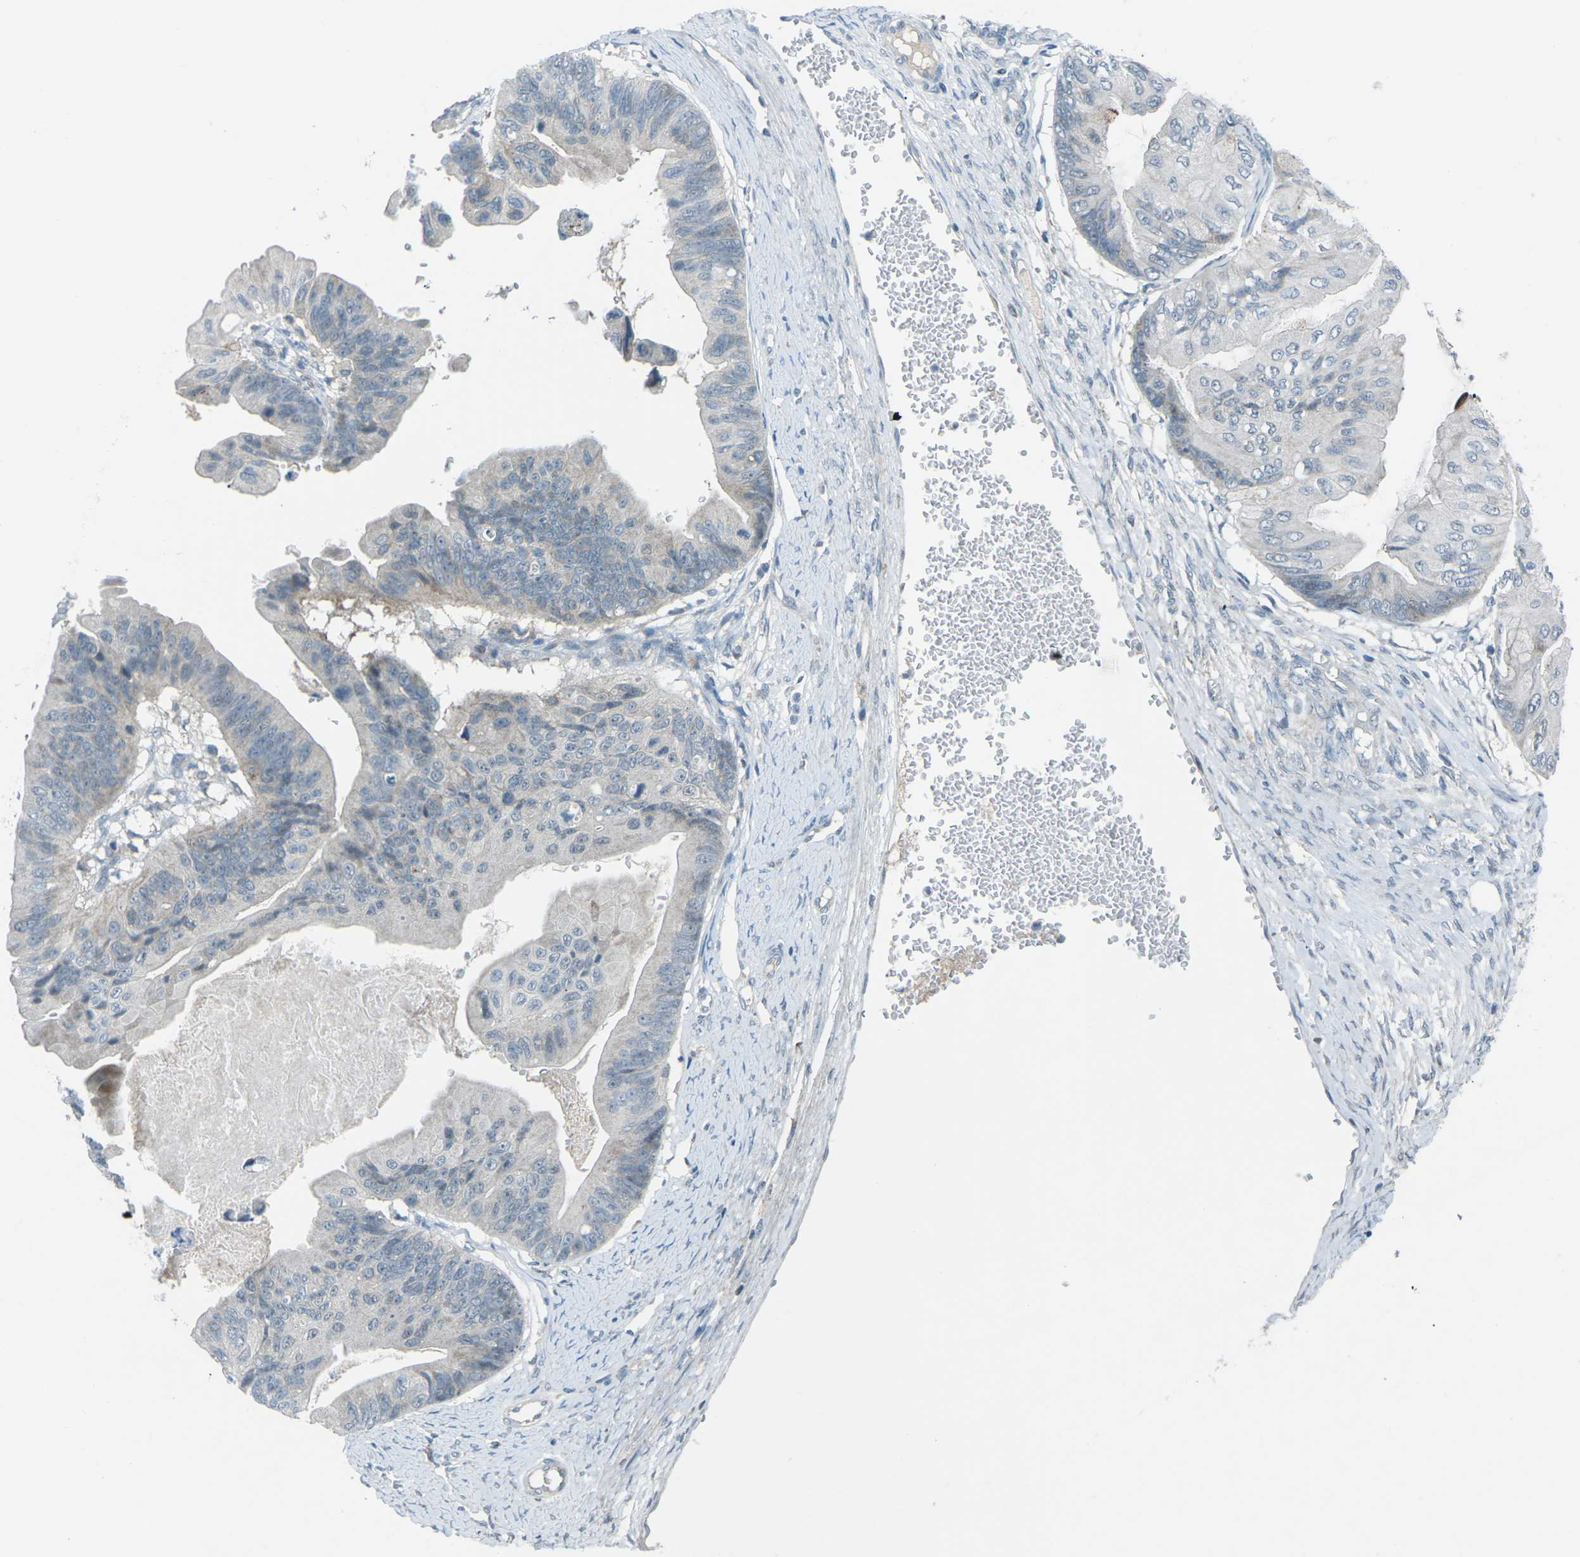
{"staining": {"intensity": "weak", "quantity": "25%-75%", "location": "cytoplasmic/membranous"}, "tissue": "ovarian cancer", "cell_type": "Tumor cells", "image_type": "cancer", "snomed": [{"axis": "morphology", "description": "Cystadenocarcinoma, mucinous, NOS"}, {"axis": "topography", "description": "Ovary"}], "caption": "Tumor cells reveal weak cytoplasmic/membranous staining in approximately 25%-75% of cells in mucinous cystadenocarcinoma (ovarian). The staining was performed using DAB (3,3'-diaminobenzidine), with brown indicating positive protein expression. Nuclei are stained blue with hematoxylin.", "gene": "PRKCA", "patient": {"sex": "female", "age": 61}}